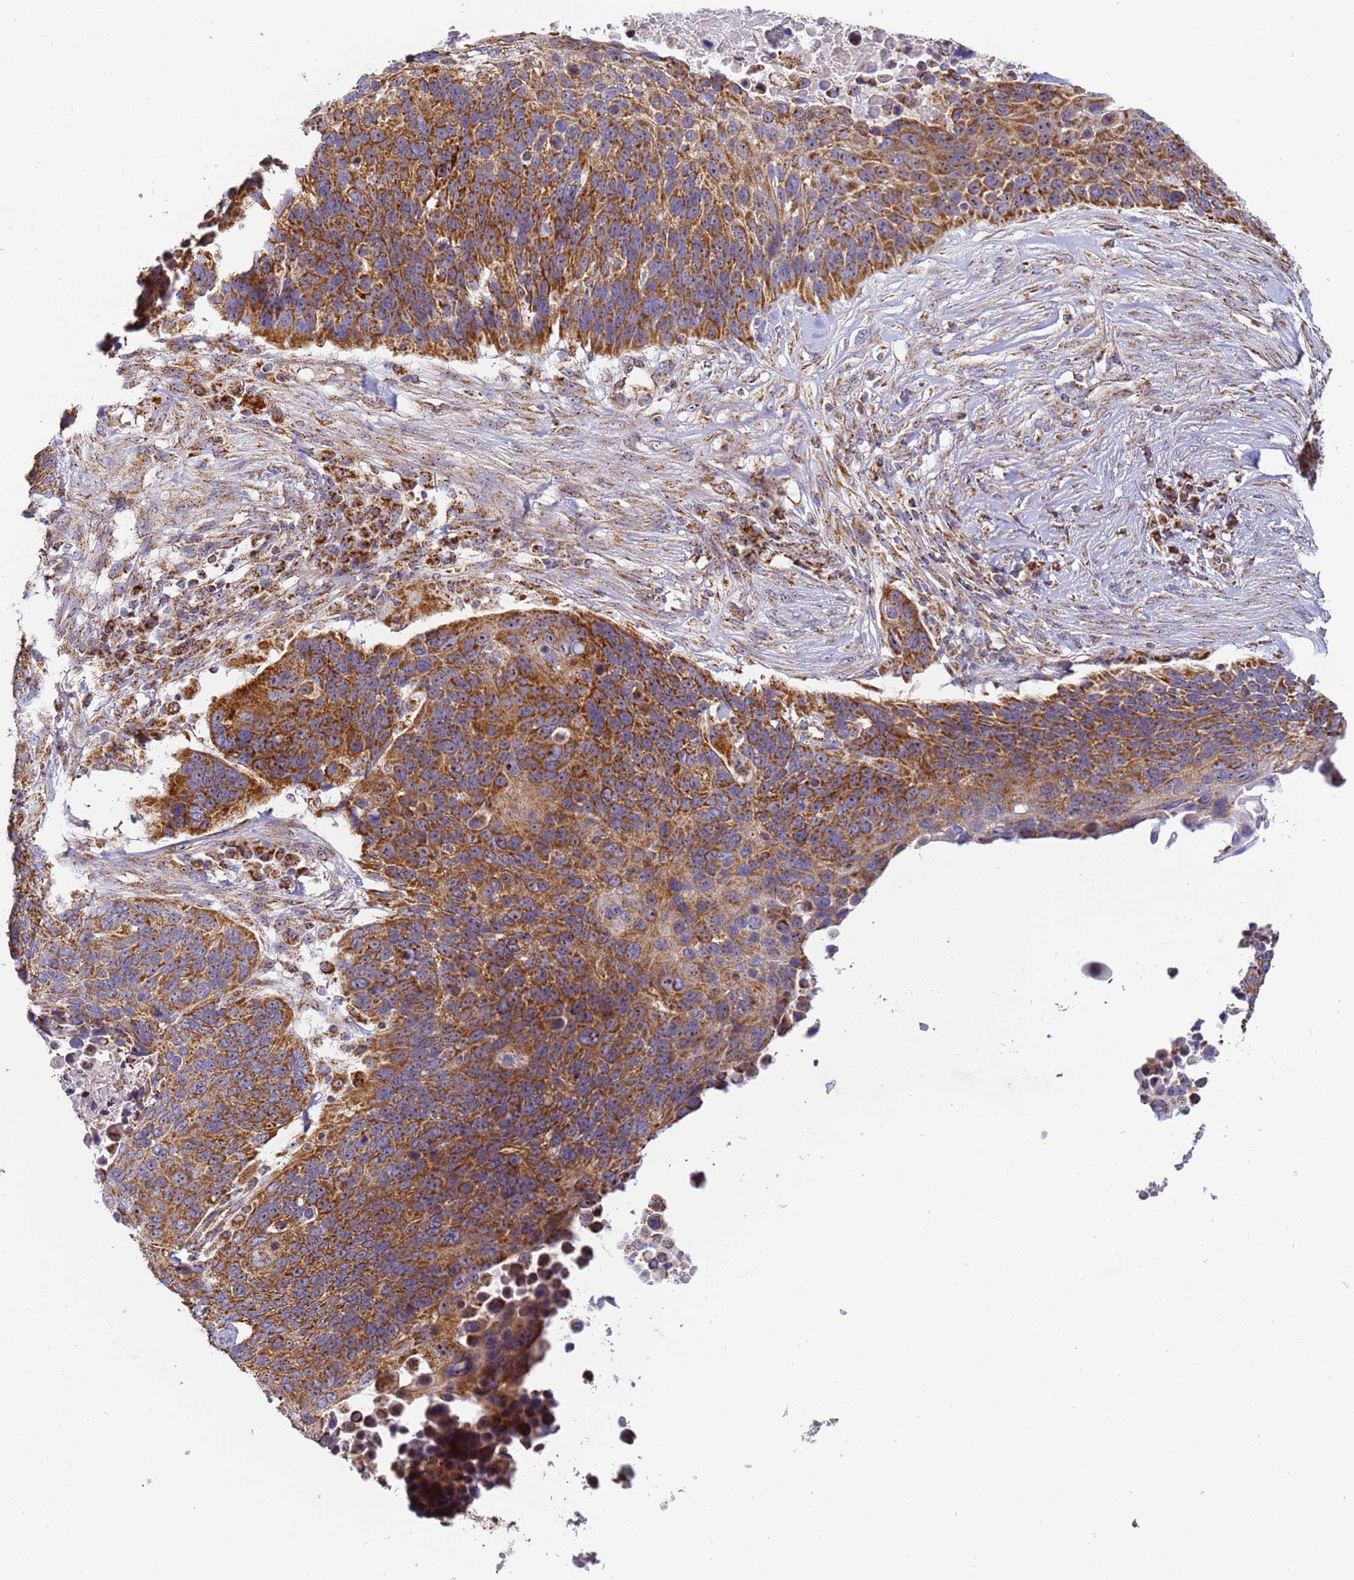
{"staining": {"intensity": "strong", "quantity": ">75%", "location": "cytoplasmic/membranous,nuclear"}, "tissue": "lung cancer", "cell_type": "Tumor cells", "image_type": "cancer", "snomed": [{"axis": "morphology", "description": "Normal tissue, NOS"}, {"axis": "morphology", "description": "Squamous cell carcinoma, NOS"}, {"axis": "topography", "description": "Lymph node"}, {"axis": "topography", "description": "Lung"}], "caption": "Lung squamous cell carcinoma tissue shows strong cytoplasmic/membranous and nuclear positivity in about >75% of tumor cells, visualized by immunohistochemistry.", "gene": "FRG2C", "patient": {"sex": "male", "age": 66}}